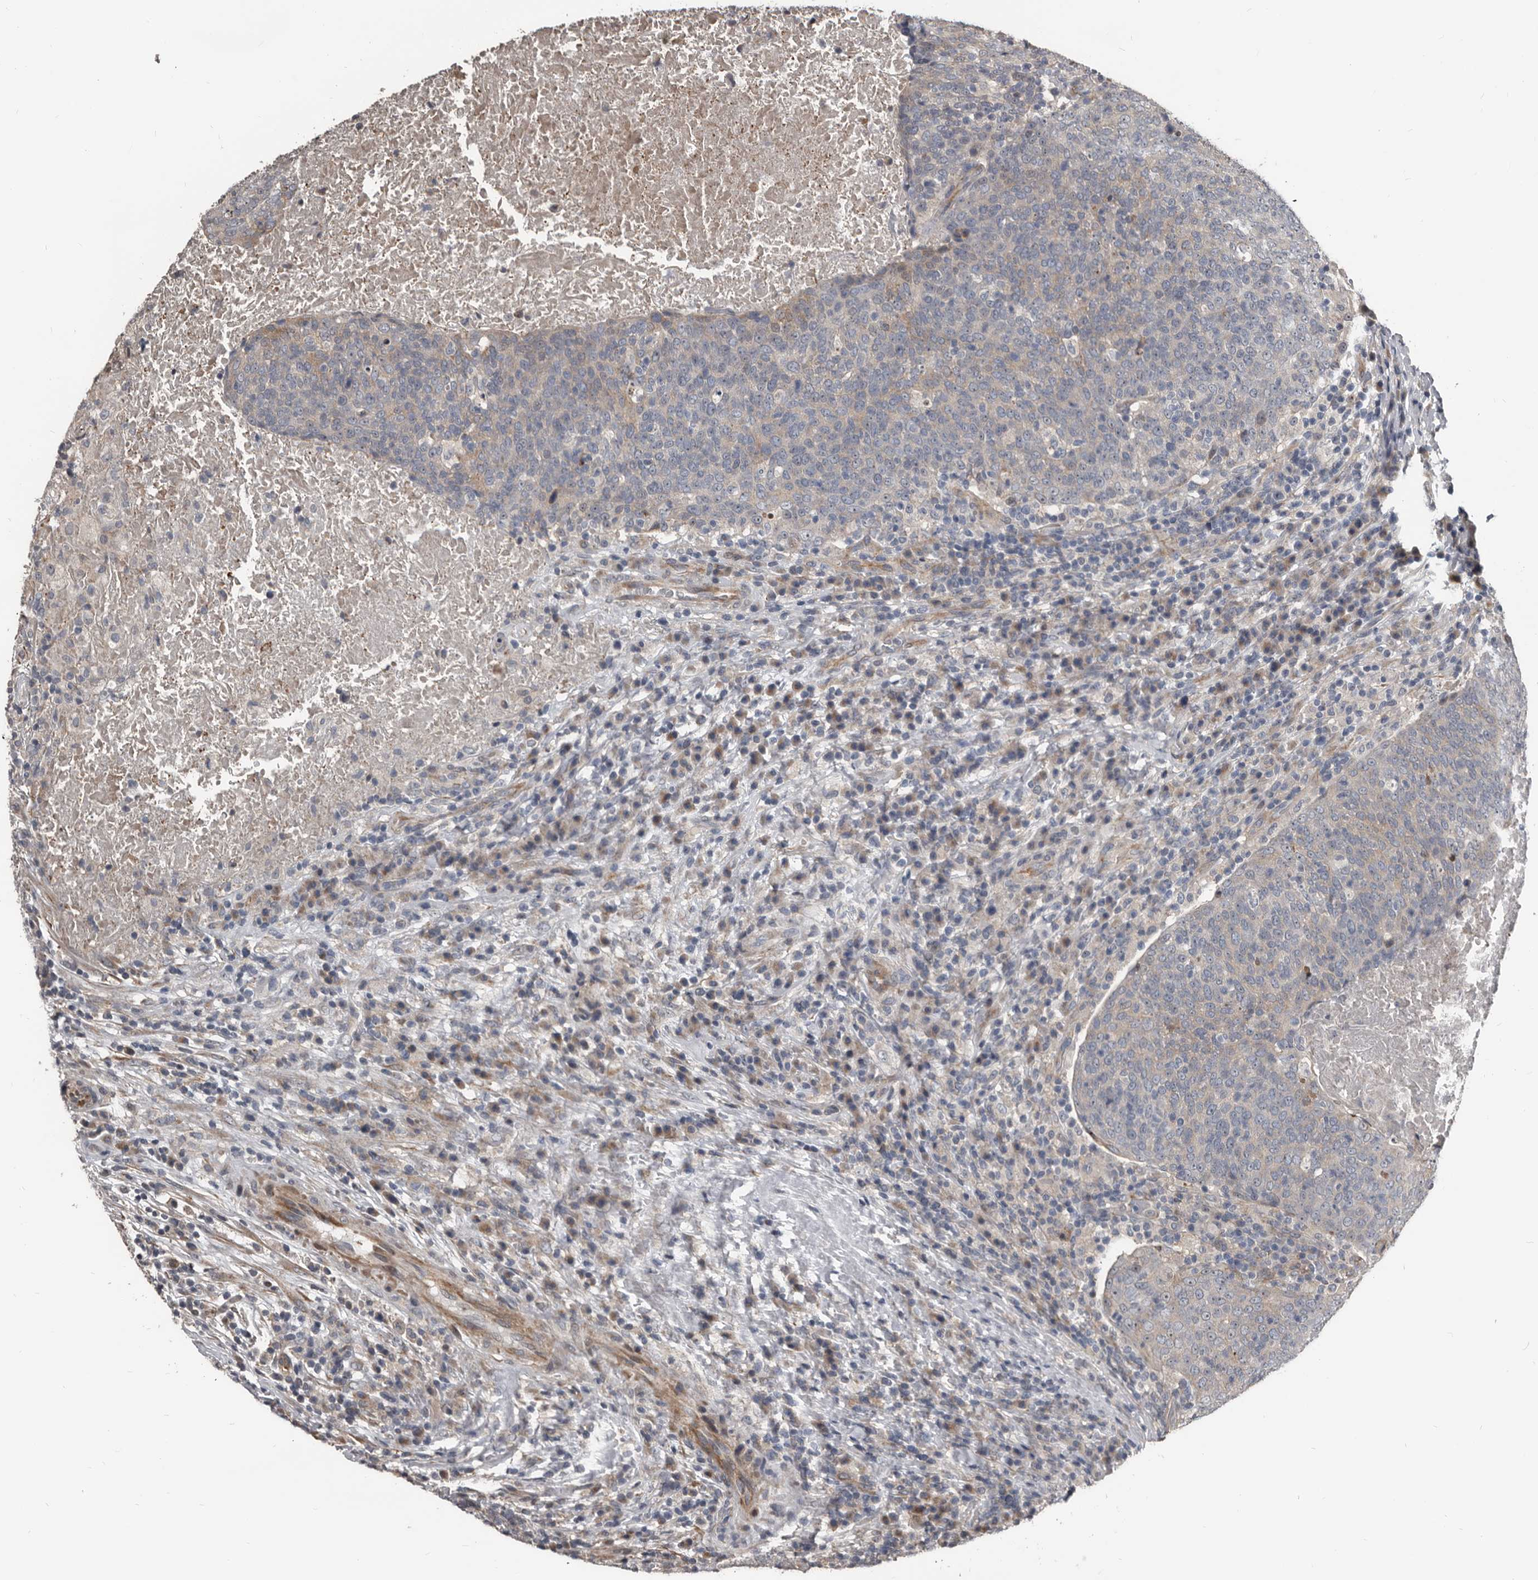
{"staining": {"intensity": "weak", "quantity": "<25%", "location": "cytoplasmic/membranous"}, "tissue": "head and neck cancer", "cell_type": "Tumor cells", "image_type": "cancer", "snomed": [{"axis": "morphology", "description": "Squamous cell carcinoma, NOS"}, {"axis": "morphology", "description": "Squamous cell carcinoma, metastatic, NOS"}, {"axis": "topography", "description": "Lymph node"}, {"axis": "topography", "description": "Head-Neck"}], "caption": "Immunohistochemistry (IHC) of head and neck metastatic squamous cell carcinoma demonstrates no expression in tumor cells.", "gene": "DHPS", "patient": {"sex": "male", "age": 62}}